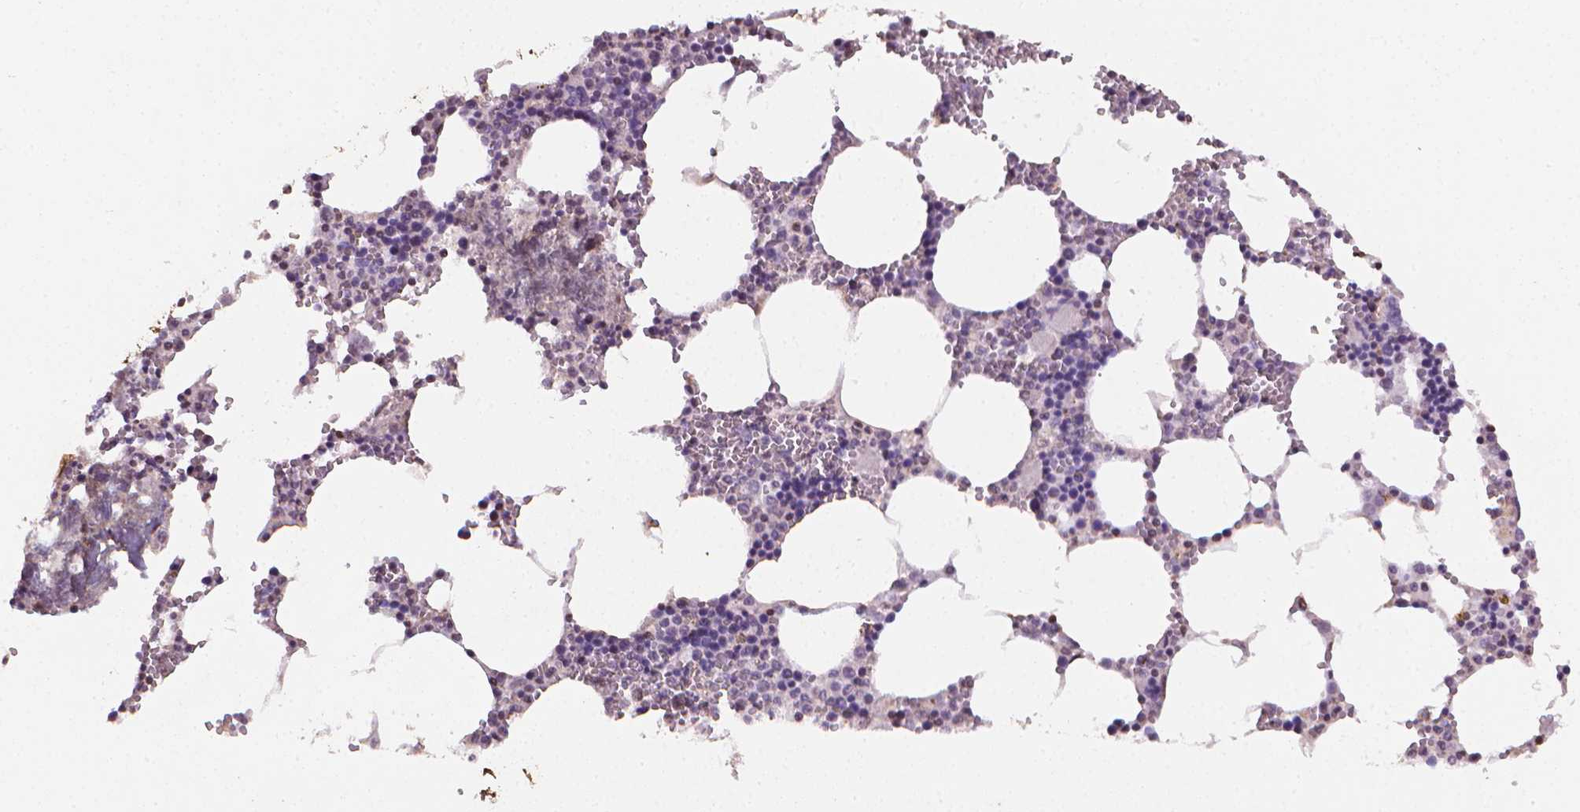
{"staining": {"intensity": "negative", "quantity": "none", "location": "none"}, "tissue": "bone marrow", "cell_type": "Hematopoietic cells", "image_type": "normal", "snomed": [{"axis": "morphology", "description": "Normal tissue, NOS"}, {"axis": "topography", "description": "Bone marrow"}], "caption": "High power microscopy photomicrograph of an IHC histopathology image of normal bone marrow, revealing no significant staining in hematopoietic cells.", "gene": "DCN", "patient": {"sex": "male", "age": 54}}